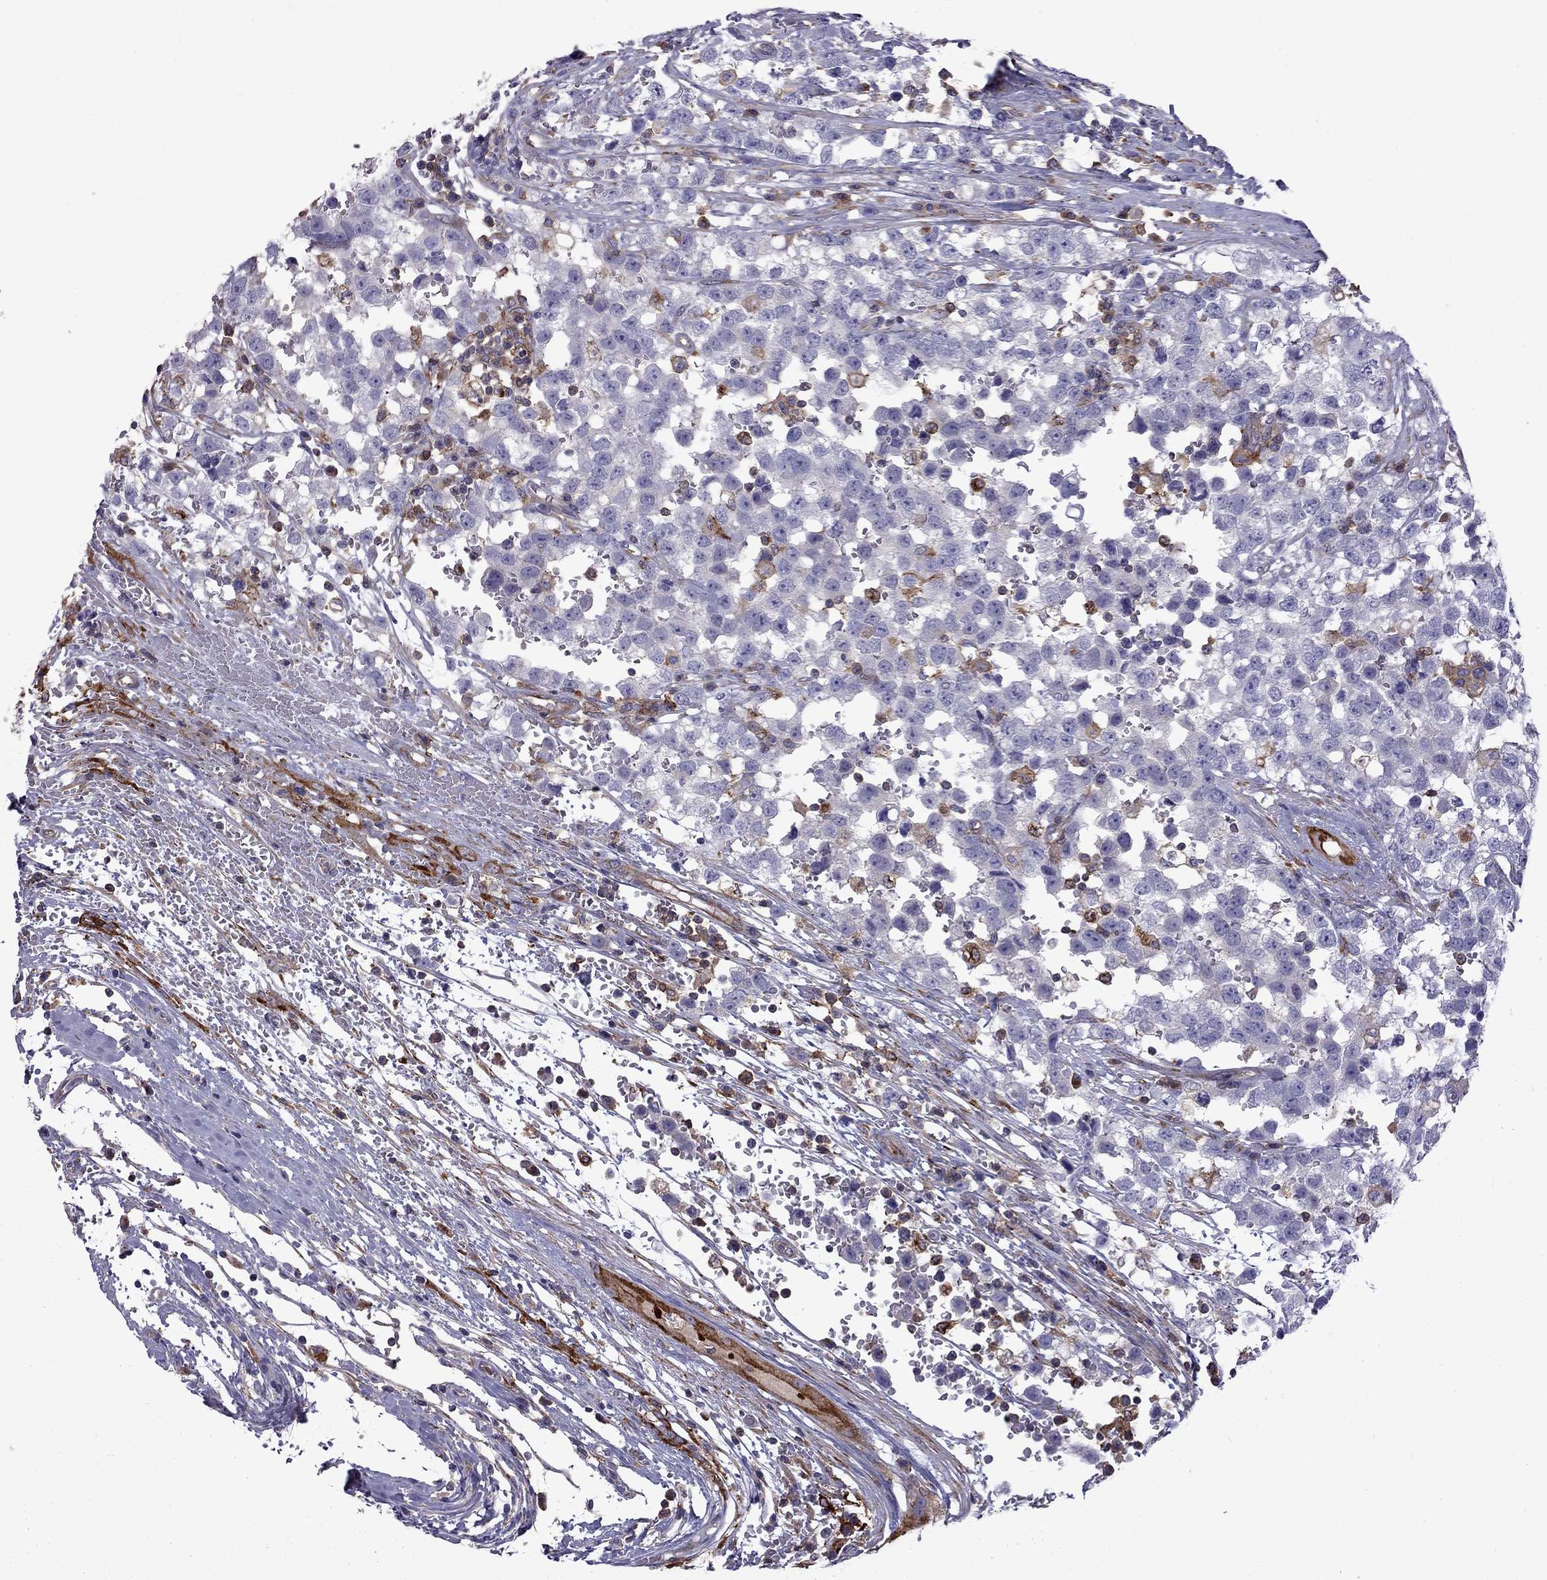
{"staining": {"intensity": "negative", "quantity": "none", "location": "none"}, "tissue": "testis cancer", "cell_type": "Tumor cells", "image_type": "cancer", "snomed": [{"axis": "morphology", "description": "Seminoma, NOS"}, {"axis": "topography", "description": "Testis"}], "caption": "A high-resolution image shows IHC staining of testis cancer (seminoma), which reveals no significant positivity in tumor cells.", "gene": "EIF4E3", "patient": {"sex": "male", "age": 34}}